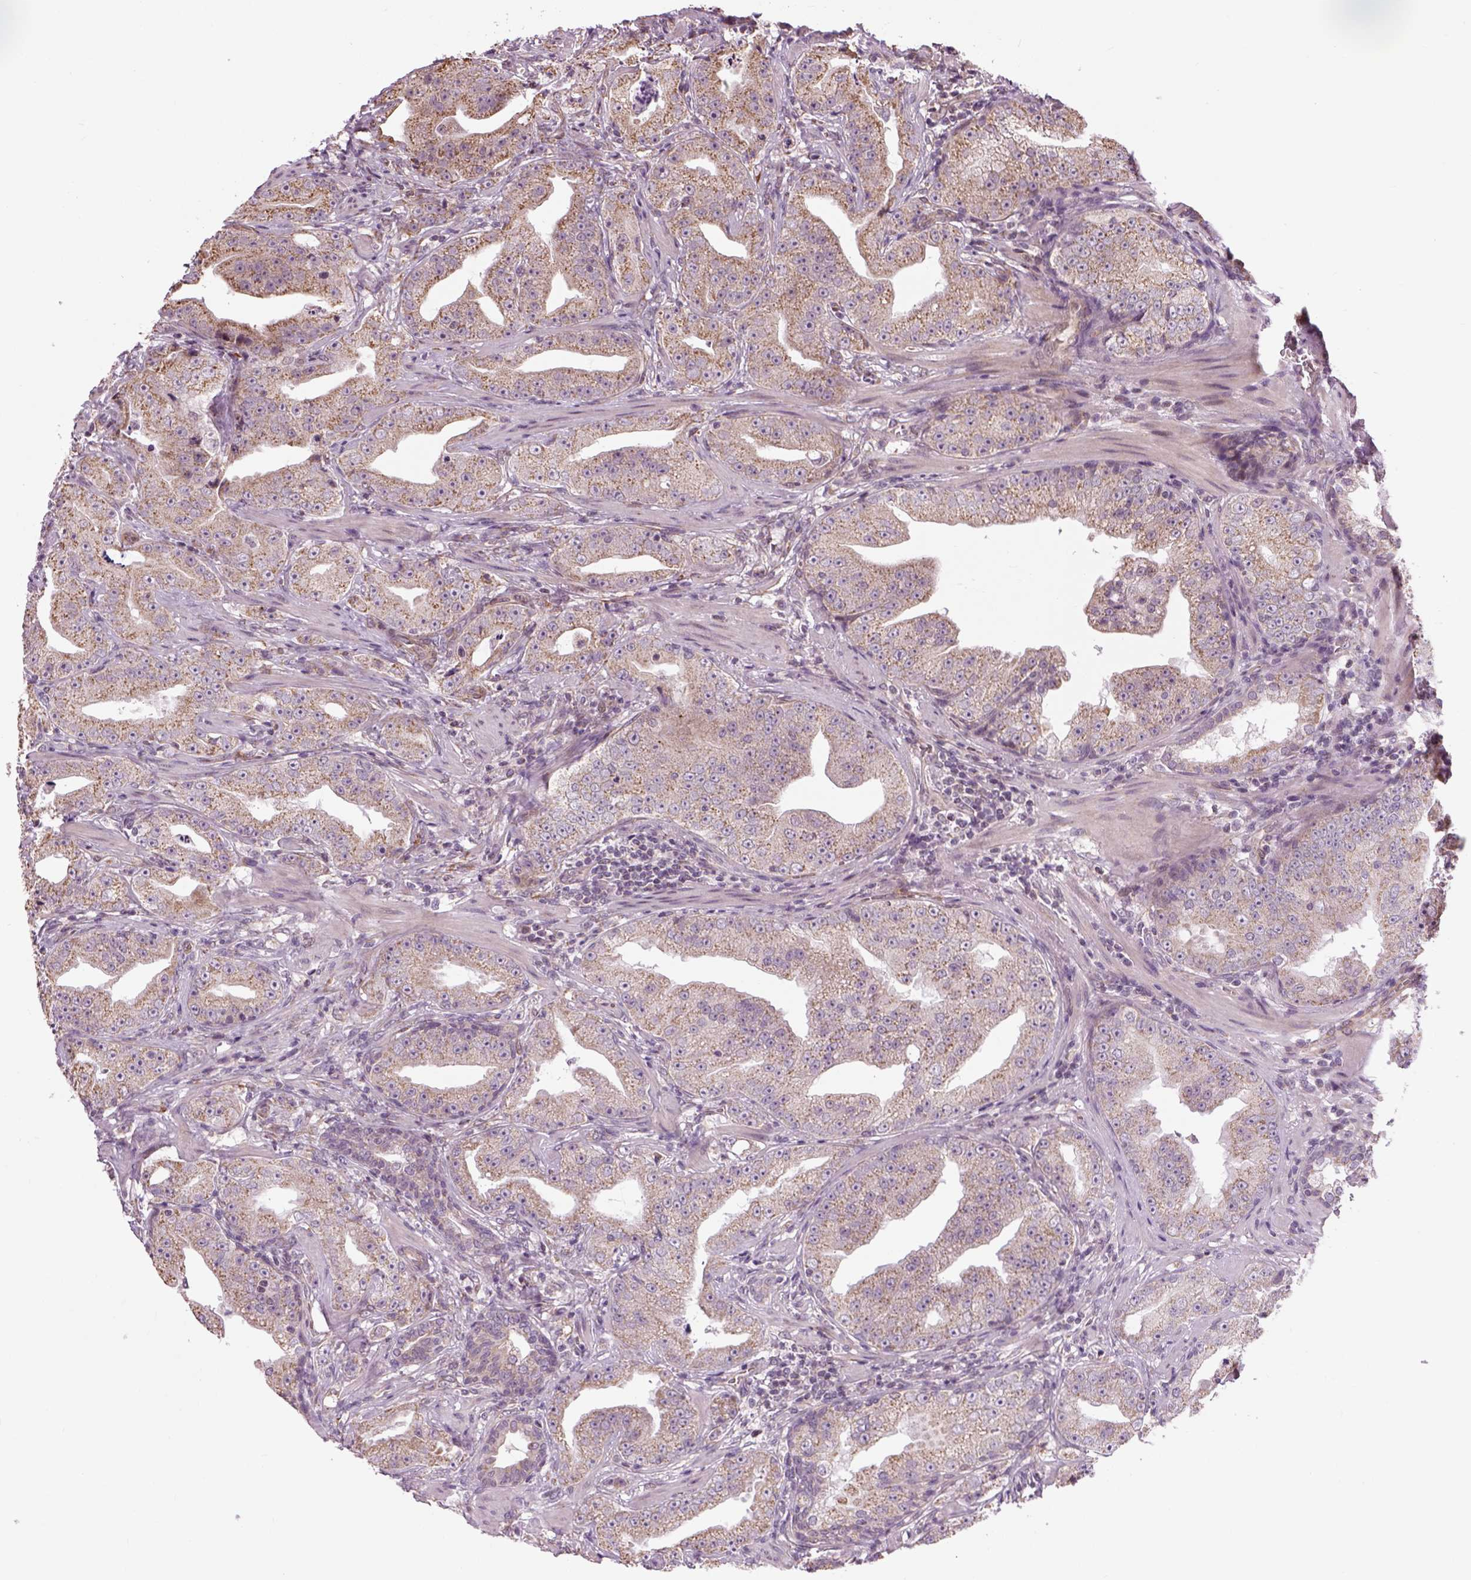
{"staining": {"intensity": "weak", "quantity": ">75%", "location": "cytoplasmic/membranous"}, "tissue": "prostate cancer", "cell_type": "Tumor cells", "image_type": "cancer", "snomed": [{"axis": "morphology", "description": "Adenocarcinoma, Low grade"}, {"axis": "topography", "description": "Prostate"}], "caption": "Protein staining of prostate cancer (low-grade adenocarcinoma) tissue displays weak cytoplasmic/membranous staining in about >75% of tumor cells.", "gene": "XK", "patient": {"sex": "male", "age": 62}}